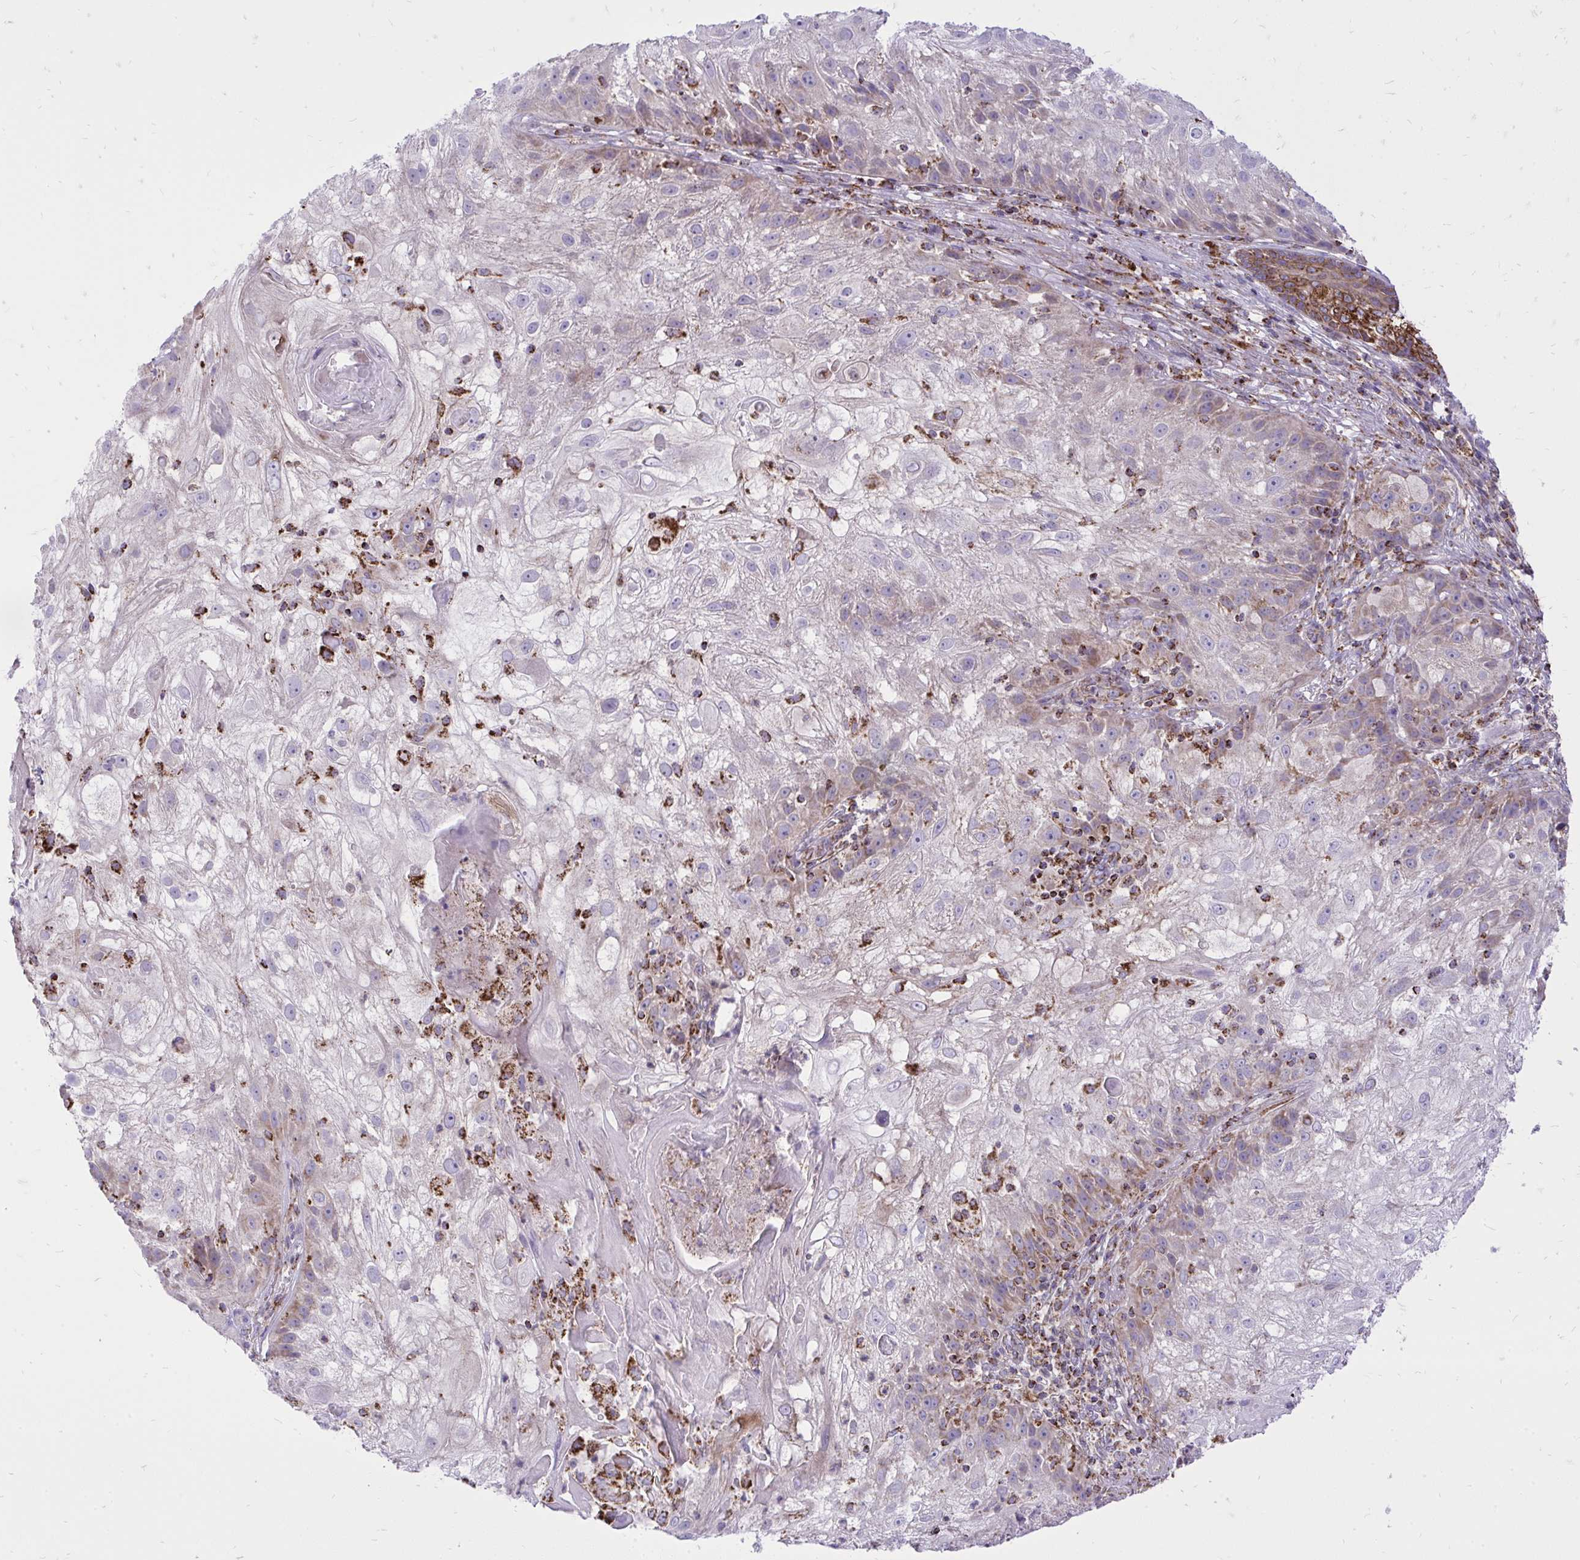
{"staining": {"intensity": "strong", "quantity": "<25%", "location": "cytoplasmic/membranous"}, "tissue": "skin cancer", "cell_type": "Tumor cells", "image_type": "cancer", "snomed": [{"axis": "morphology", "description": "Normal tissue, NOS"}, {"axis": "morphology", "description": "Squamous cell carcinoma, NOS"}, {"axis": "topography", "description": "Skin"}], "caption": "This is a photomicrograph of immunohistochemistry staining of skin squamous cell carcinoma, which shows strong expression in the cytoplasmic/membranous of tumor cells.", "gene": "SPTBN2", "patient": {"sex": "female", "age": 83}}